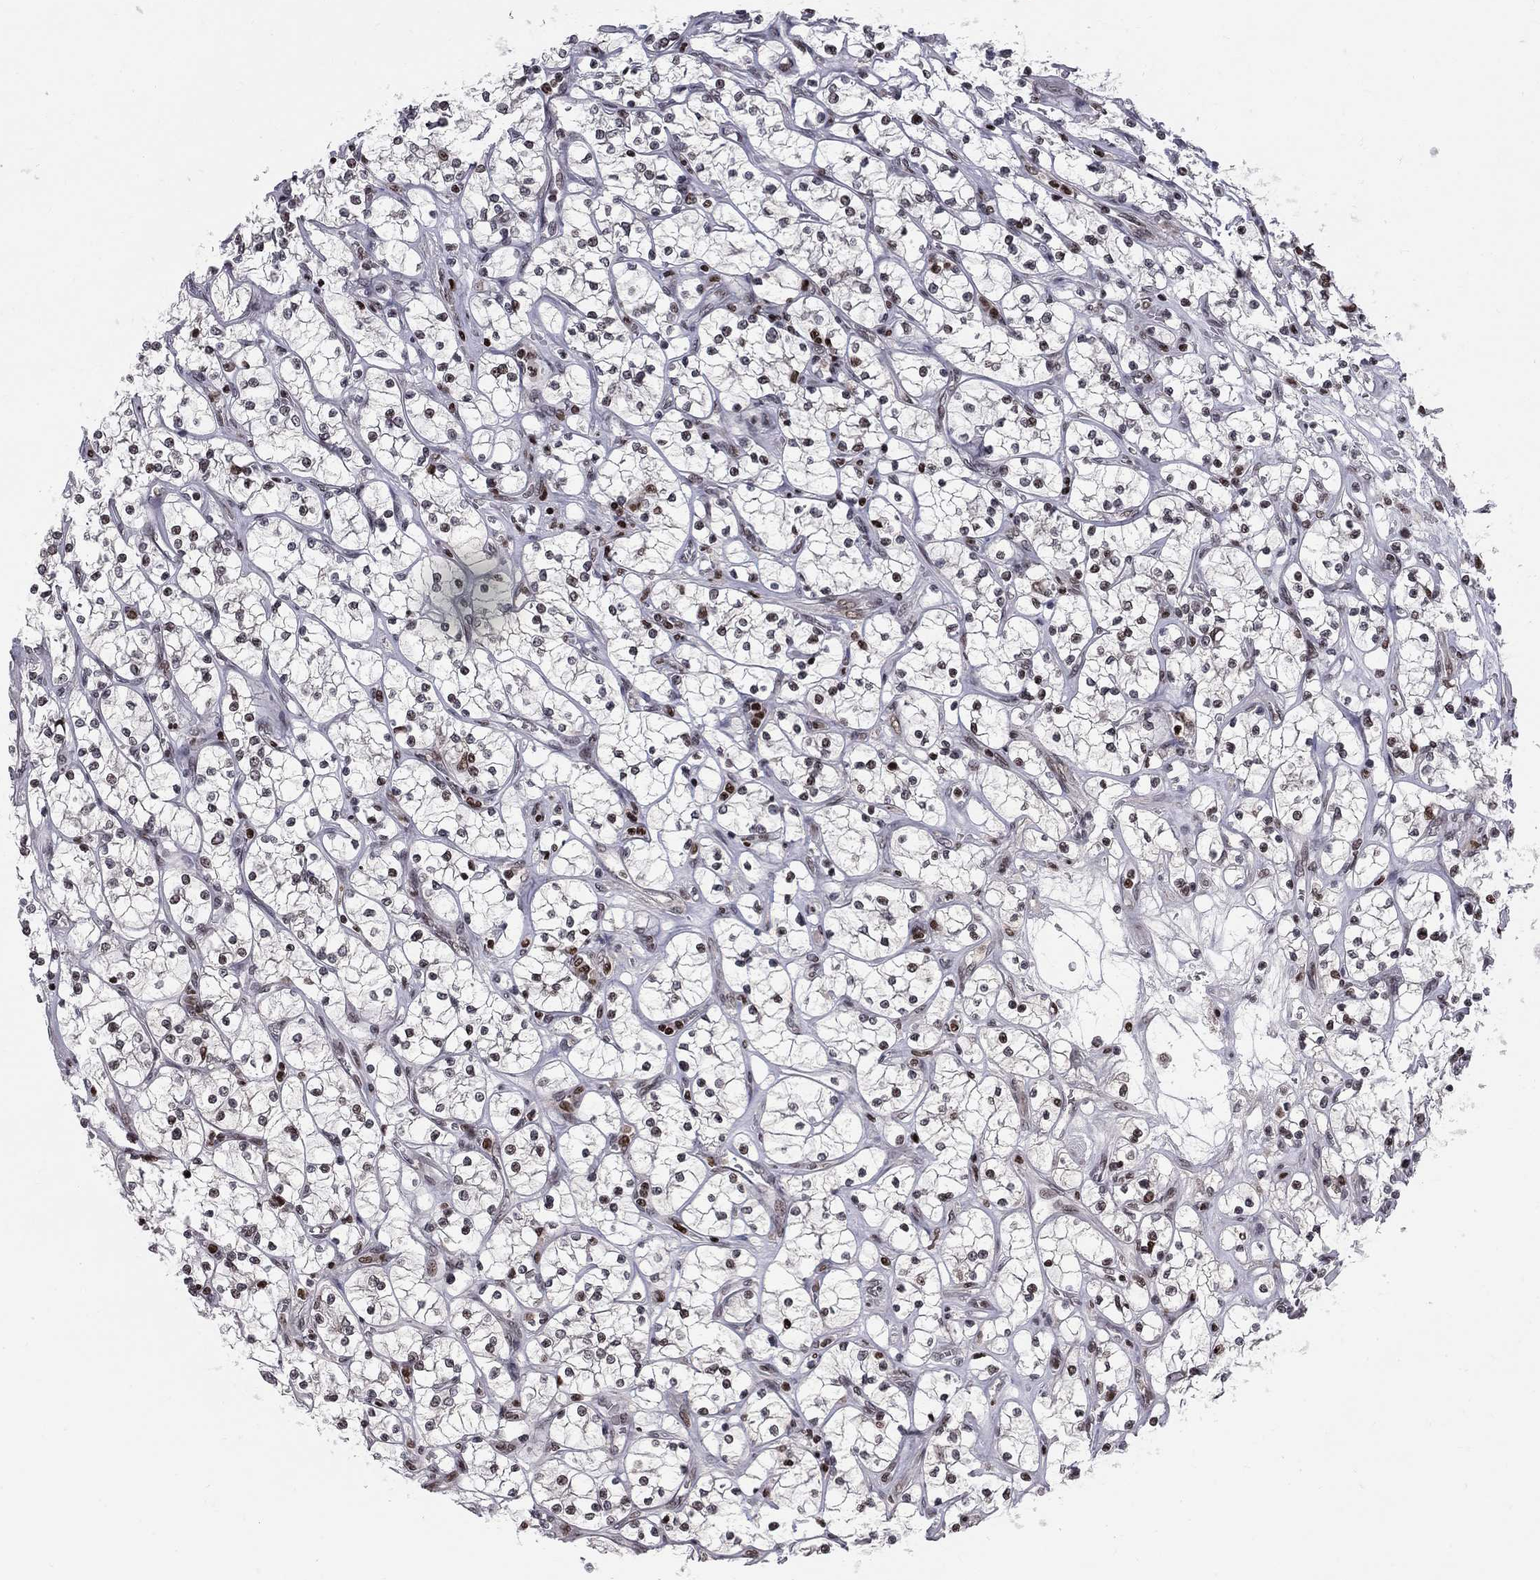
{"staining": {"intensity": "strong", "quantity": "<25%", "location": "nuclear"}, "tissue": "renal cancer", "cell_type": "Tumor cells", "image_type": "cancer", "snomed": [{"axis": "morphology", "description": "Adenocarcinoma, NOS"}, {"axis": "topography", "description": "Kidney"}], "caption": "Tumor cells show medium levels of strong nuclear staining in approximately <25% of cells in human adenocarcinoma (renal).", "gene": "RNASEH2C", "patient": {"sex": "female", "age": 64}}